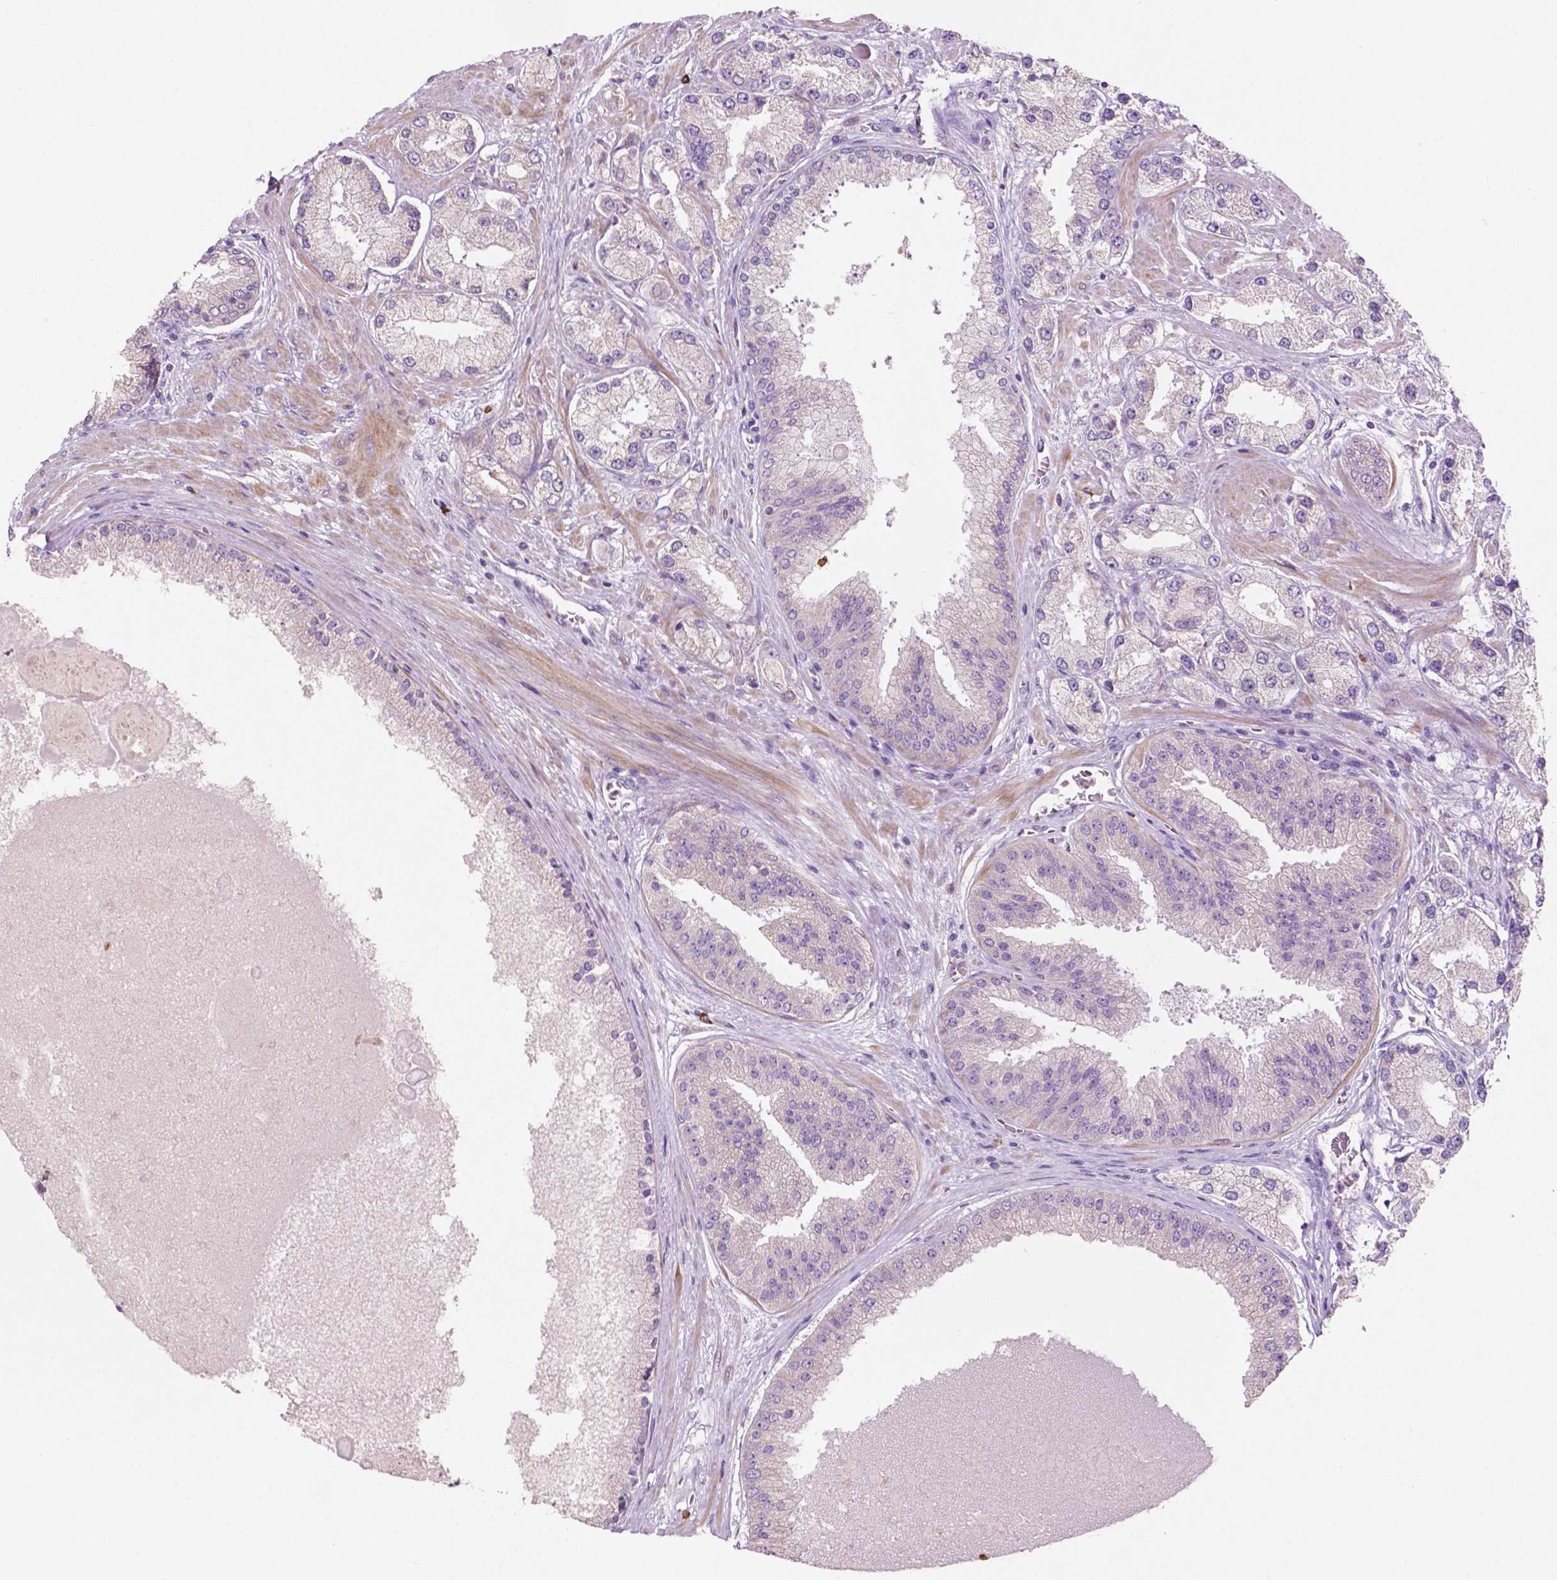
{"staining": {"intensity": "negative", "quantity": "none", "location": "none"}, "tissue": "prostate cancer", "cell_type": "Tumor cells", "image_type": "cancer", "snomed": [{"axis": "morphology", "description": "Adenocarcinoma, High grade"}, {"axis": "topography", "description": "Prostate"}], "caption": "The micrograph displays no significant staining in tumor cells of adenocarcinoma (high-grade) (prostate).", "gene": "LRP1B", "patient": {"sex": "male", "age": 67}}